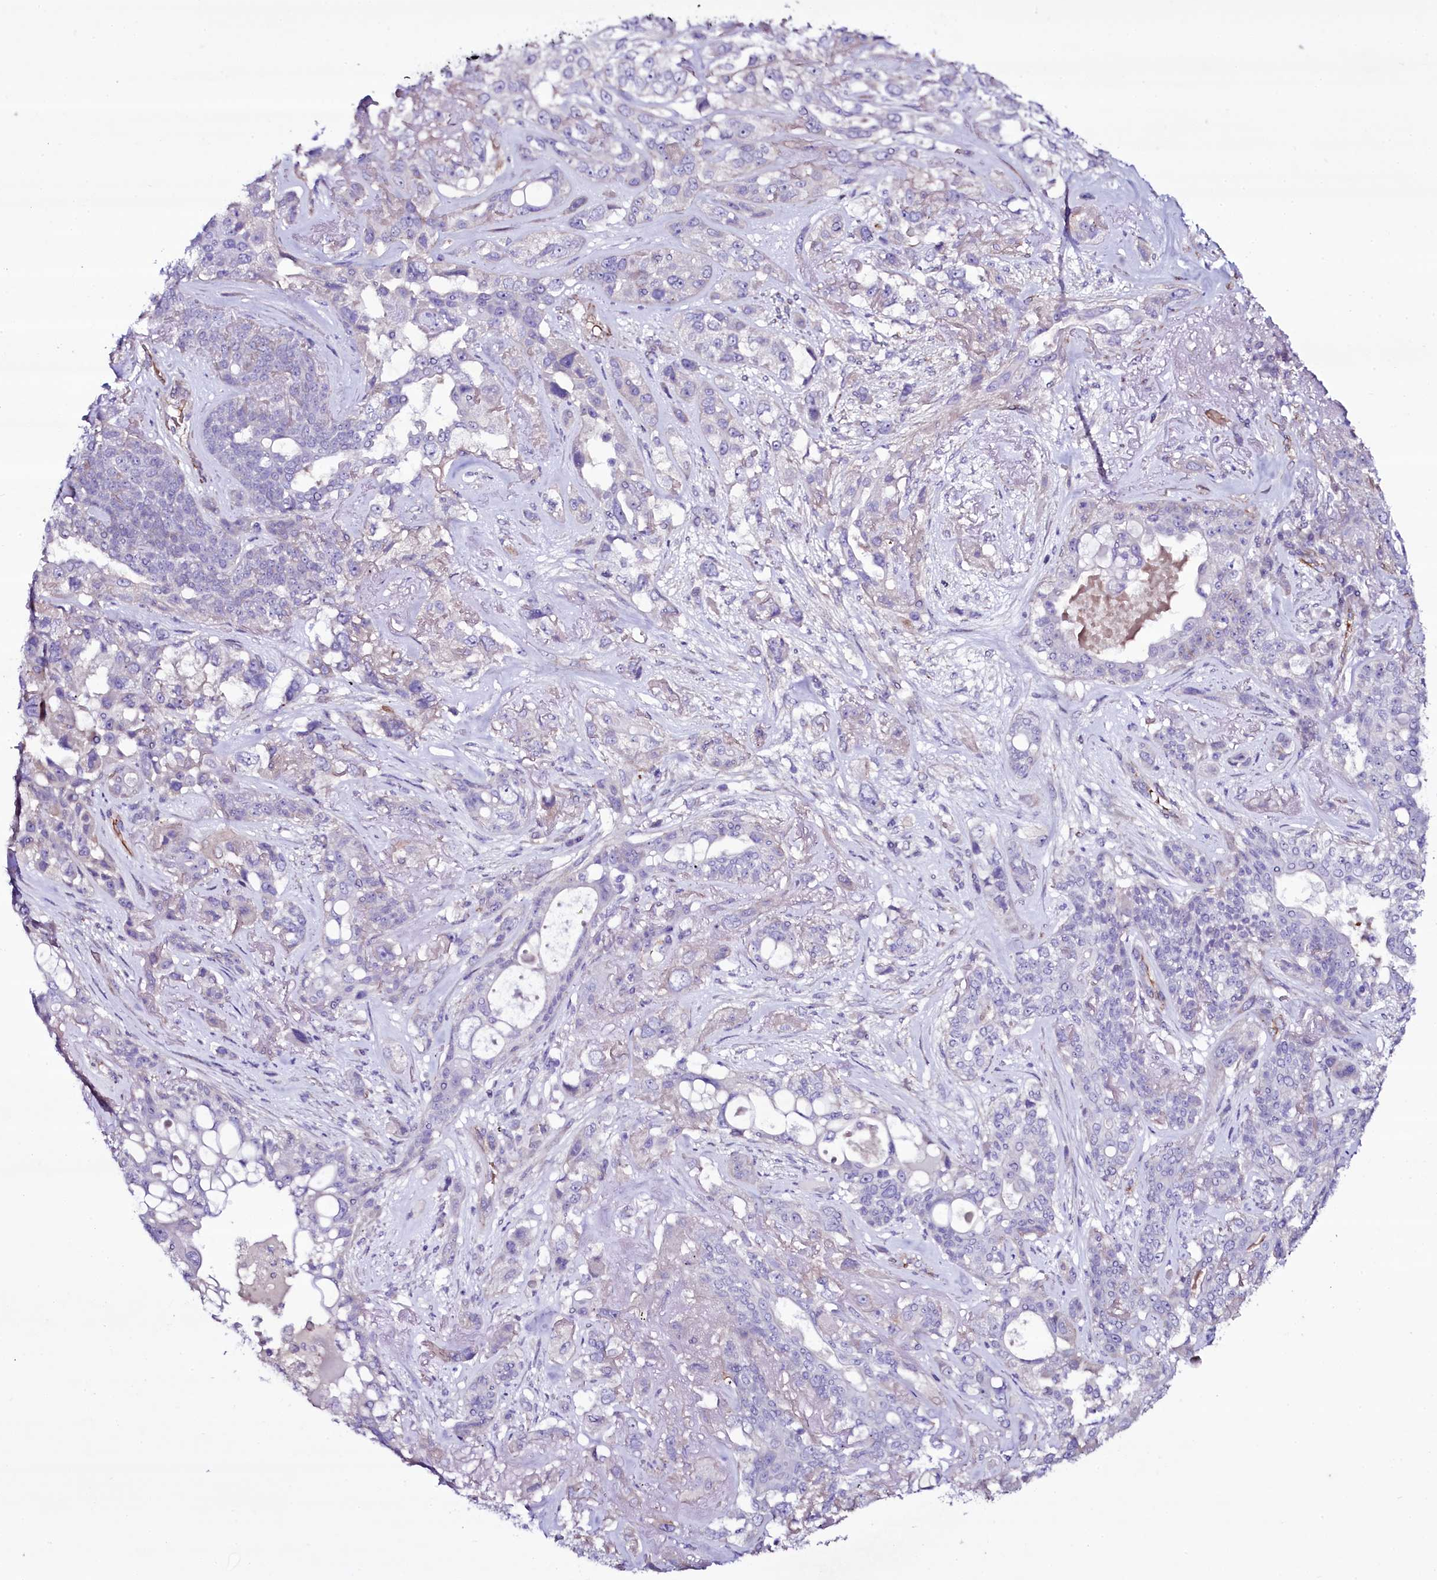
{"staining": {"intensity": "negative", "quantity": "none", "location": "none"}, "tissue": "lung cancer", "cell_type": "Tumor cells", "image_type": "cancer", "snomed": [{"axis": "morphology", "description": "Squamous cell carcinoma, NOS"}, {"axis": "topography", "description": "Lung"}], "caption": "DAB (3,3'-diaminobenzidine) immunohistochemical staining of lung cancer demonstrates no significant positivity in tumor cells. The staining is performed using DAB (3,3'-diaminobenzidine) brown chromogen with nuclei counter-stained in using hematoxylin.", "gene": "MEX3C", "patient": {"sex": "female", "age": 70}}